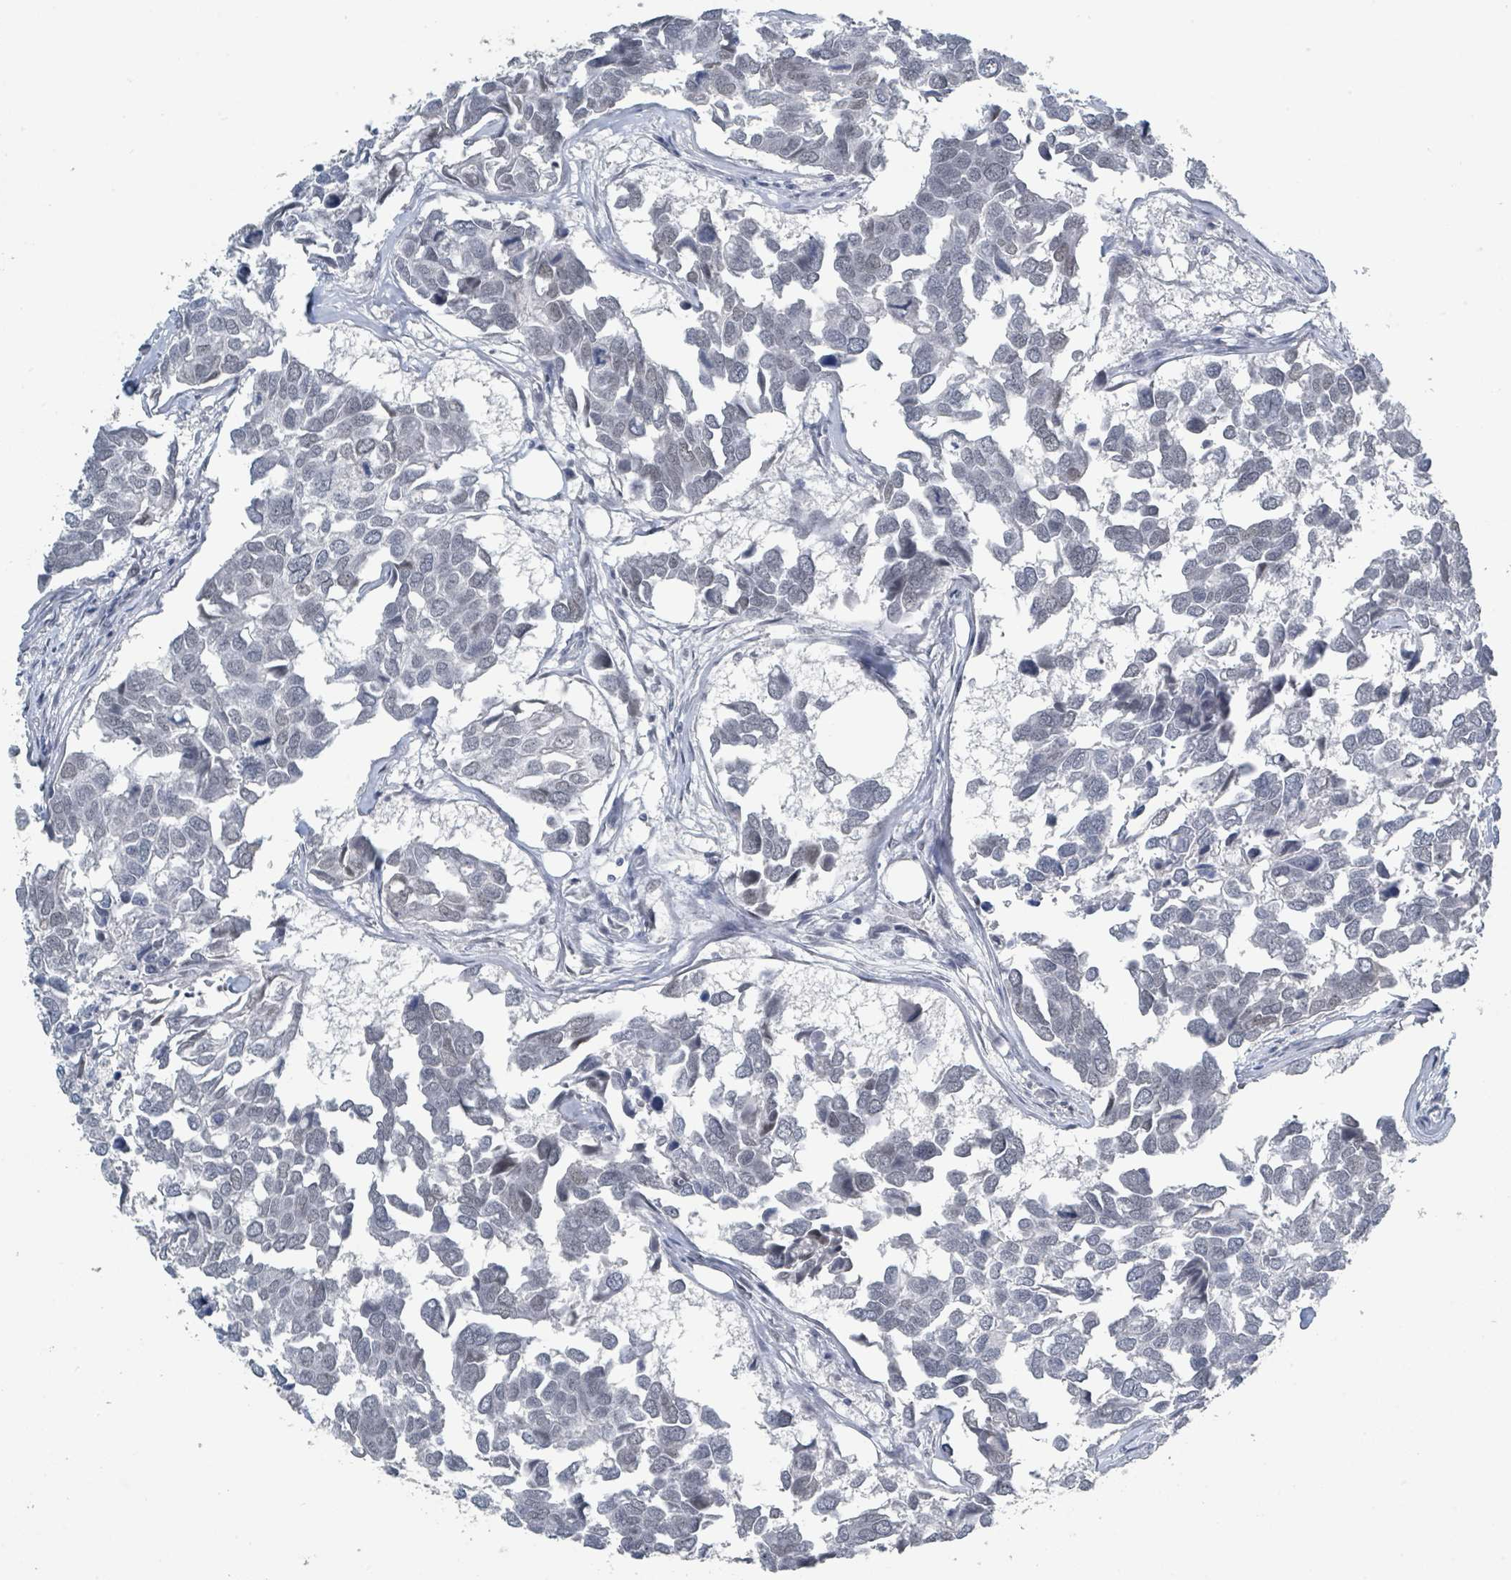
{"staining": {"intensity": "negative", "quantity": "none", "location": "none"}, "tissue": "breast cancer", "cell_type": "Tumor cells", "image_type": "cancer", "snomed": [{"axis": "morphology", "description": "Duct carcinoma"}, {"axis": "topography", "description": "Breast"}], "caption": "Immunohistochemical staining of breast cancer displays no significant positivity in tumor cells. (Immunohistochemistry (ihc), brightfield microscopy, high magnification).", "gene": "EHMT2", "patient": {"sex": "female", "age": 83}}